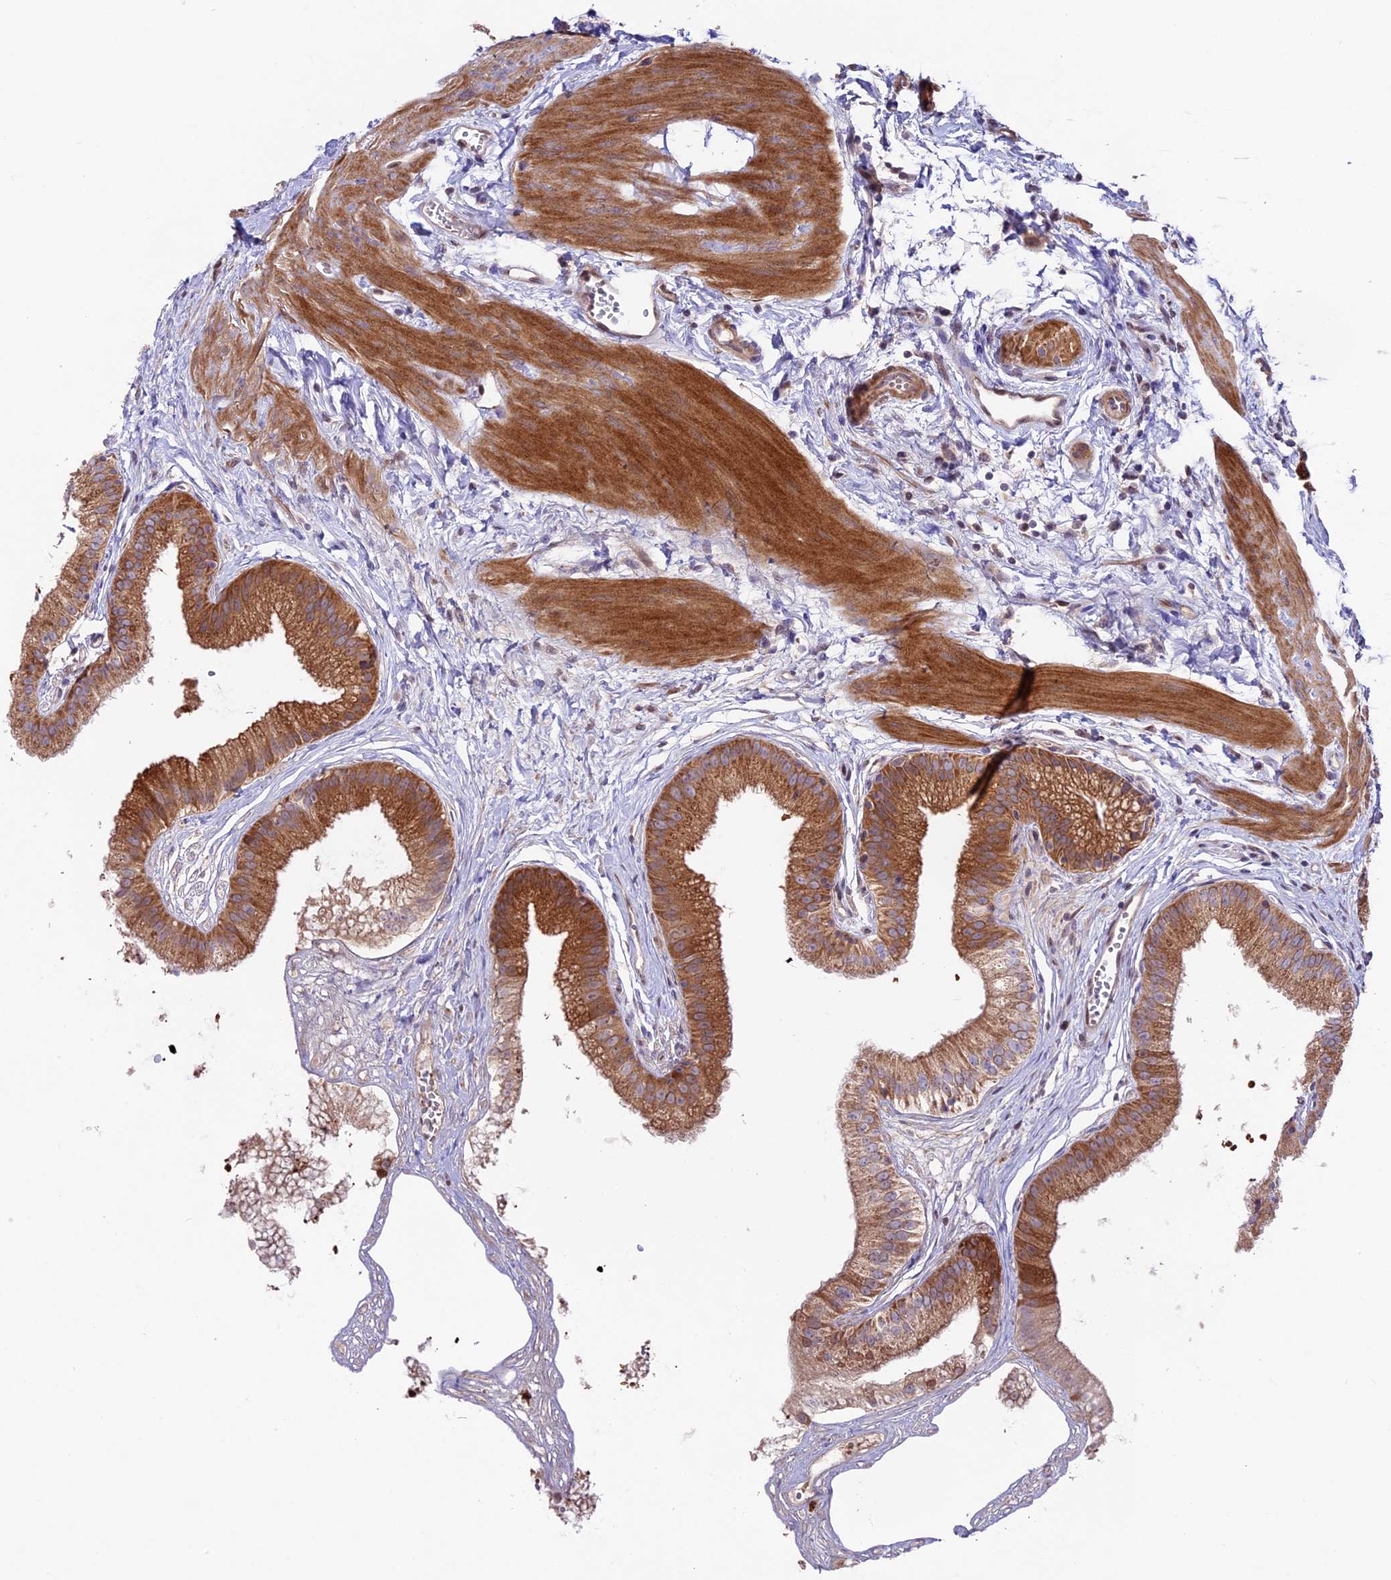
{"staining": {"intensity": "strong", "quantity": "25%-75%", "location": "cytoplasmic/membranous"}, "tissue": "gallbladder", "cell_type": "Glandular cells", "image_type": "normal", "snomed": [{"axis": "morphology", "description": "Normal tissue, NOS"}, {"axis": "topography", "description": "Gallbladder"}], "caption": "Protein analysis of normal gallbladder reveals strong cytoplasmic/membranous staining in approximately 25%-75% of glandular cells.", "gene": "COG8", "patient": {"sex": "female", "age": 54}}